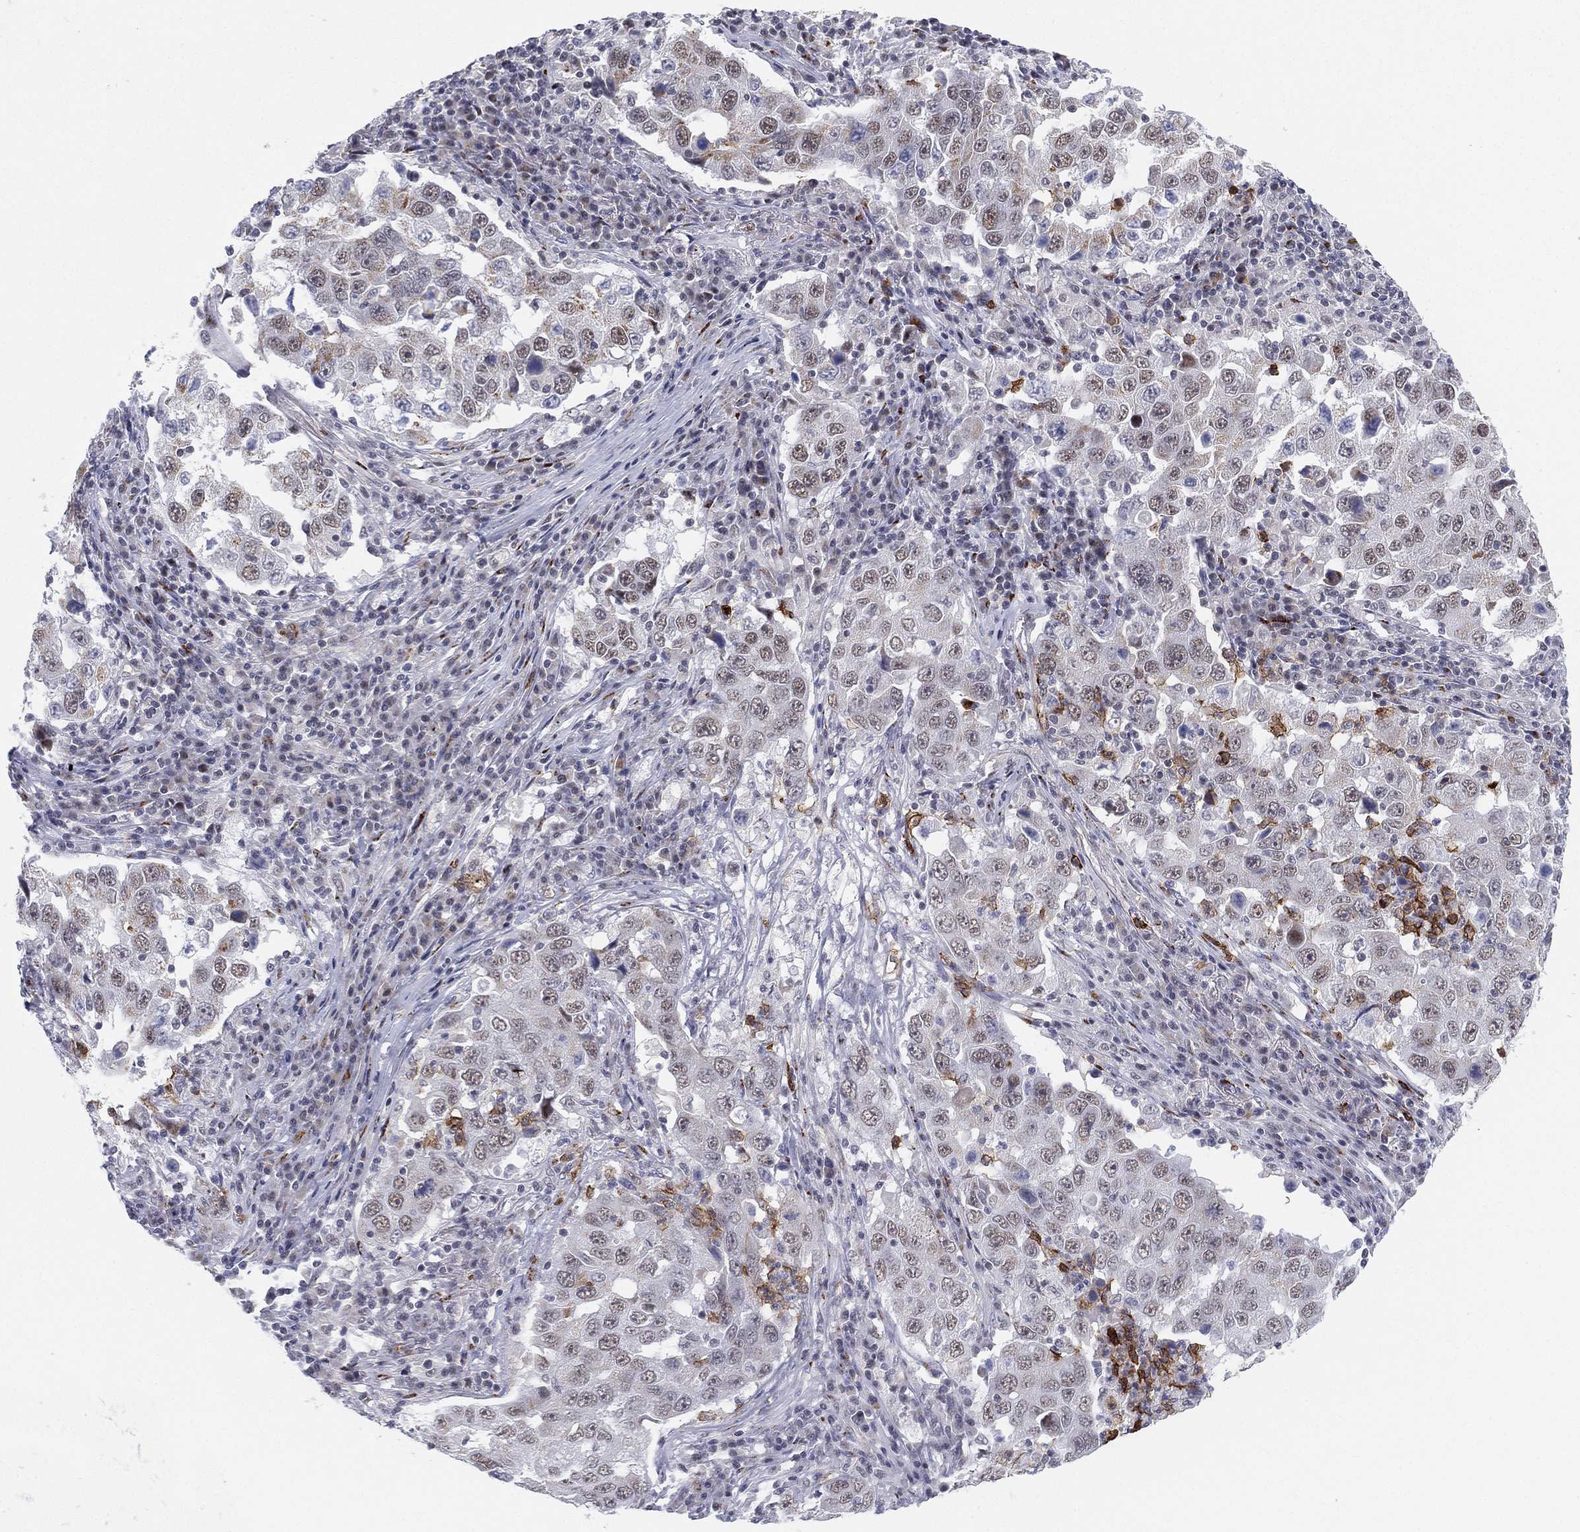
{"staining": {"intensity": "weak", "quantity": "<25%", "location": "nuclear"}, "tissue": "lung cancer", "cell_type": "Tumor cells", "image_type": "cancer", "snomed": [{"axis": "morphology", "description": "Adenocarcinoma, NOS"}, {"axis": "topography", "description": "Lung"}], "caption": "Tumor cells are negative for brown protein staining in lung cancer (adenocarcinoma).", "gene": "CD177", "patient": {"sex": "male", "age": 73}}